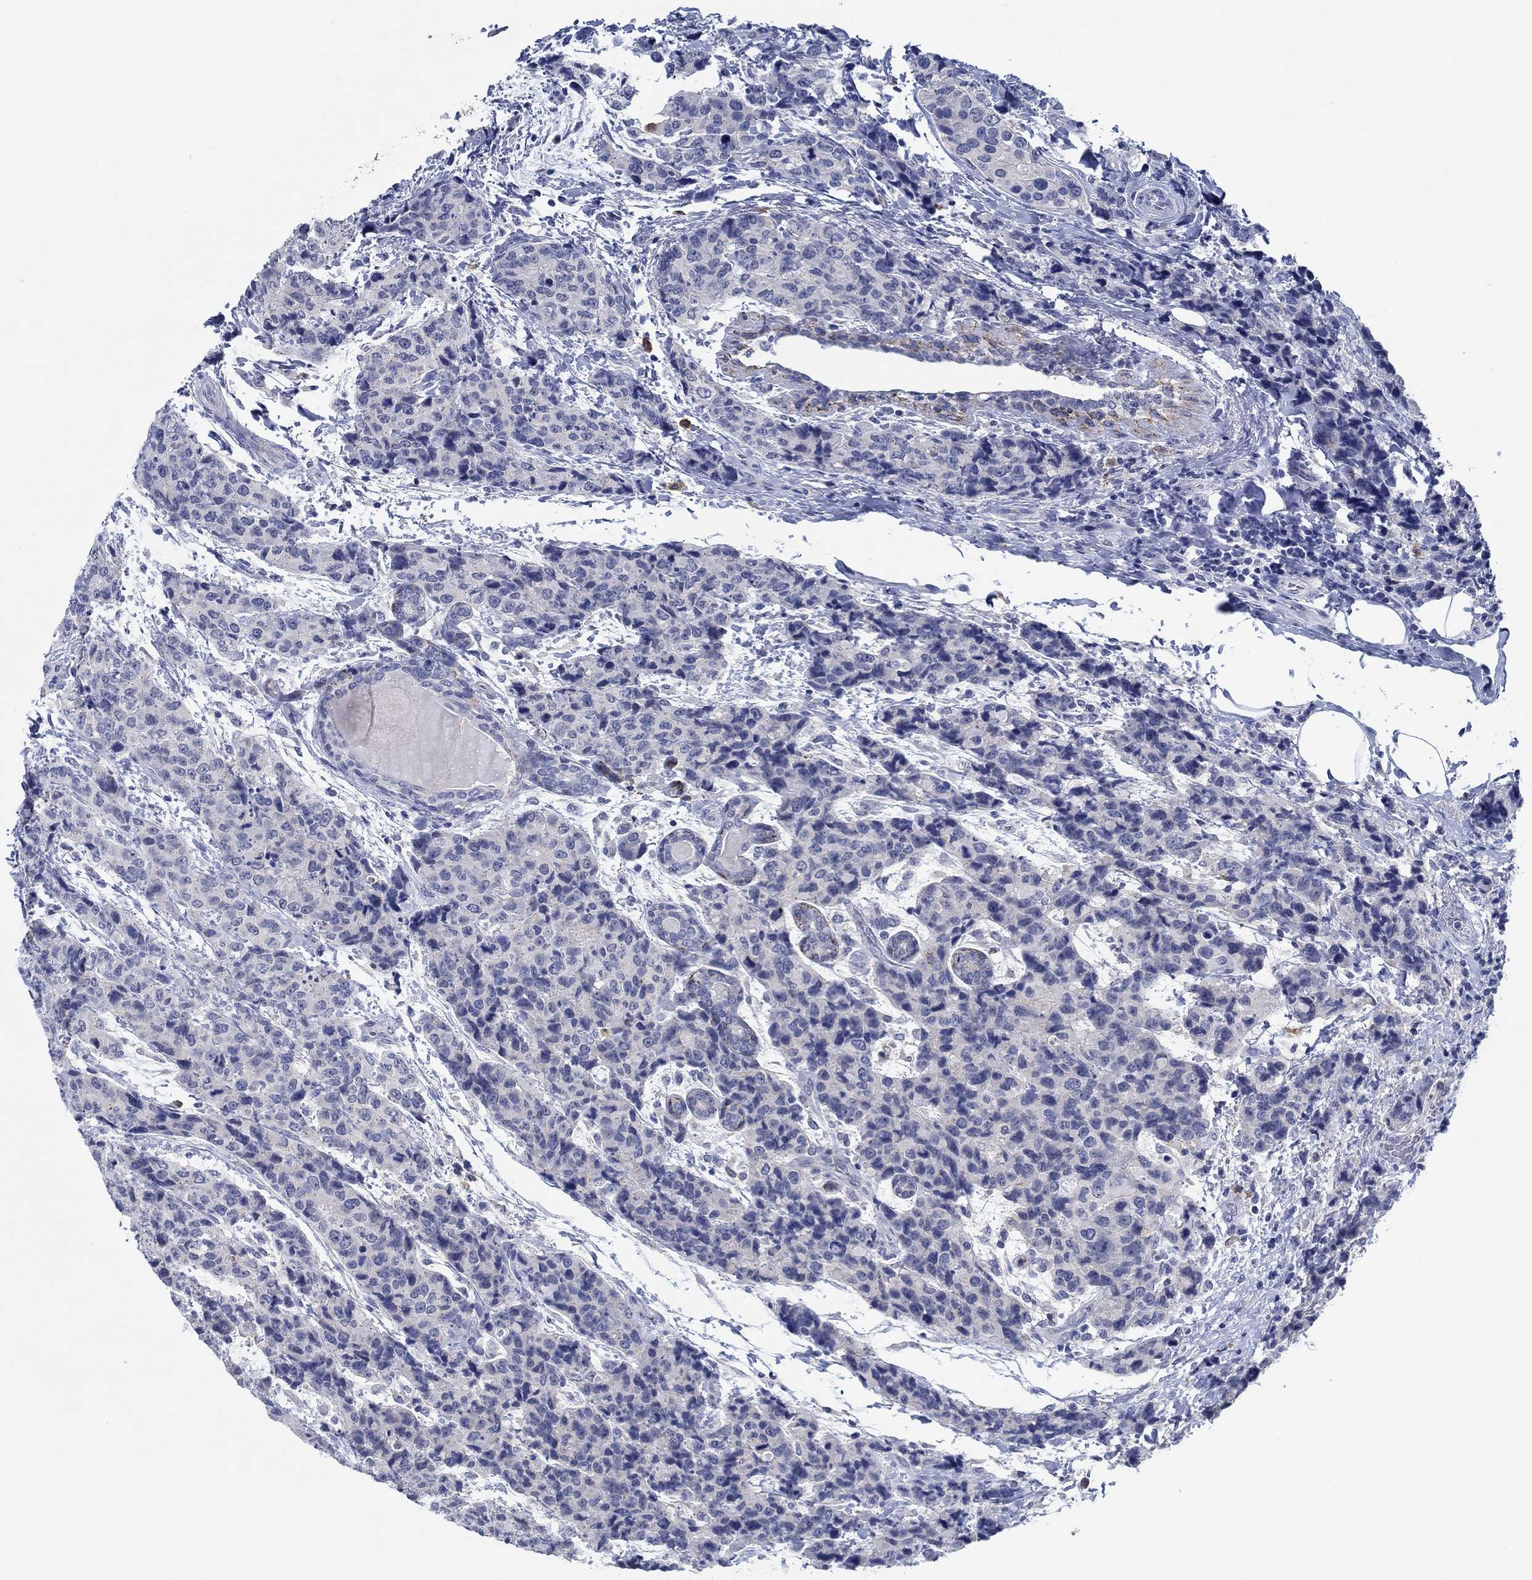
{"staining": {"intensity": "negative", "quantity": "none", "location": "none"}, "tissue": "breast cancer", "cell_type": "Tumor cells", "image_type": "cancer", "snomed": [{"axis": "morphology", "description": "Lobular carcinoma"}, {"axis": "topography", "description": "Breast"}], "caption": "The histopathology image shows no significant expression in tumor cells of lobular carcinoma (breast).", "gene": "CPM", "patient": {"sex": "female", "age": 59}}